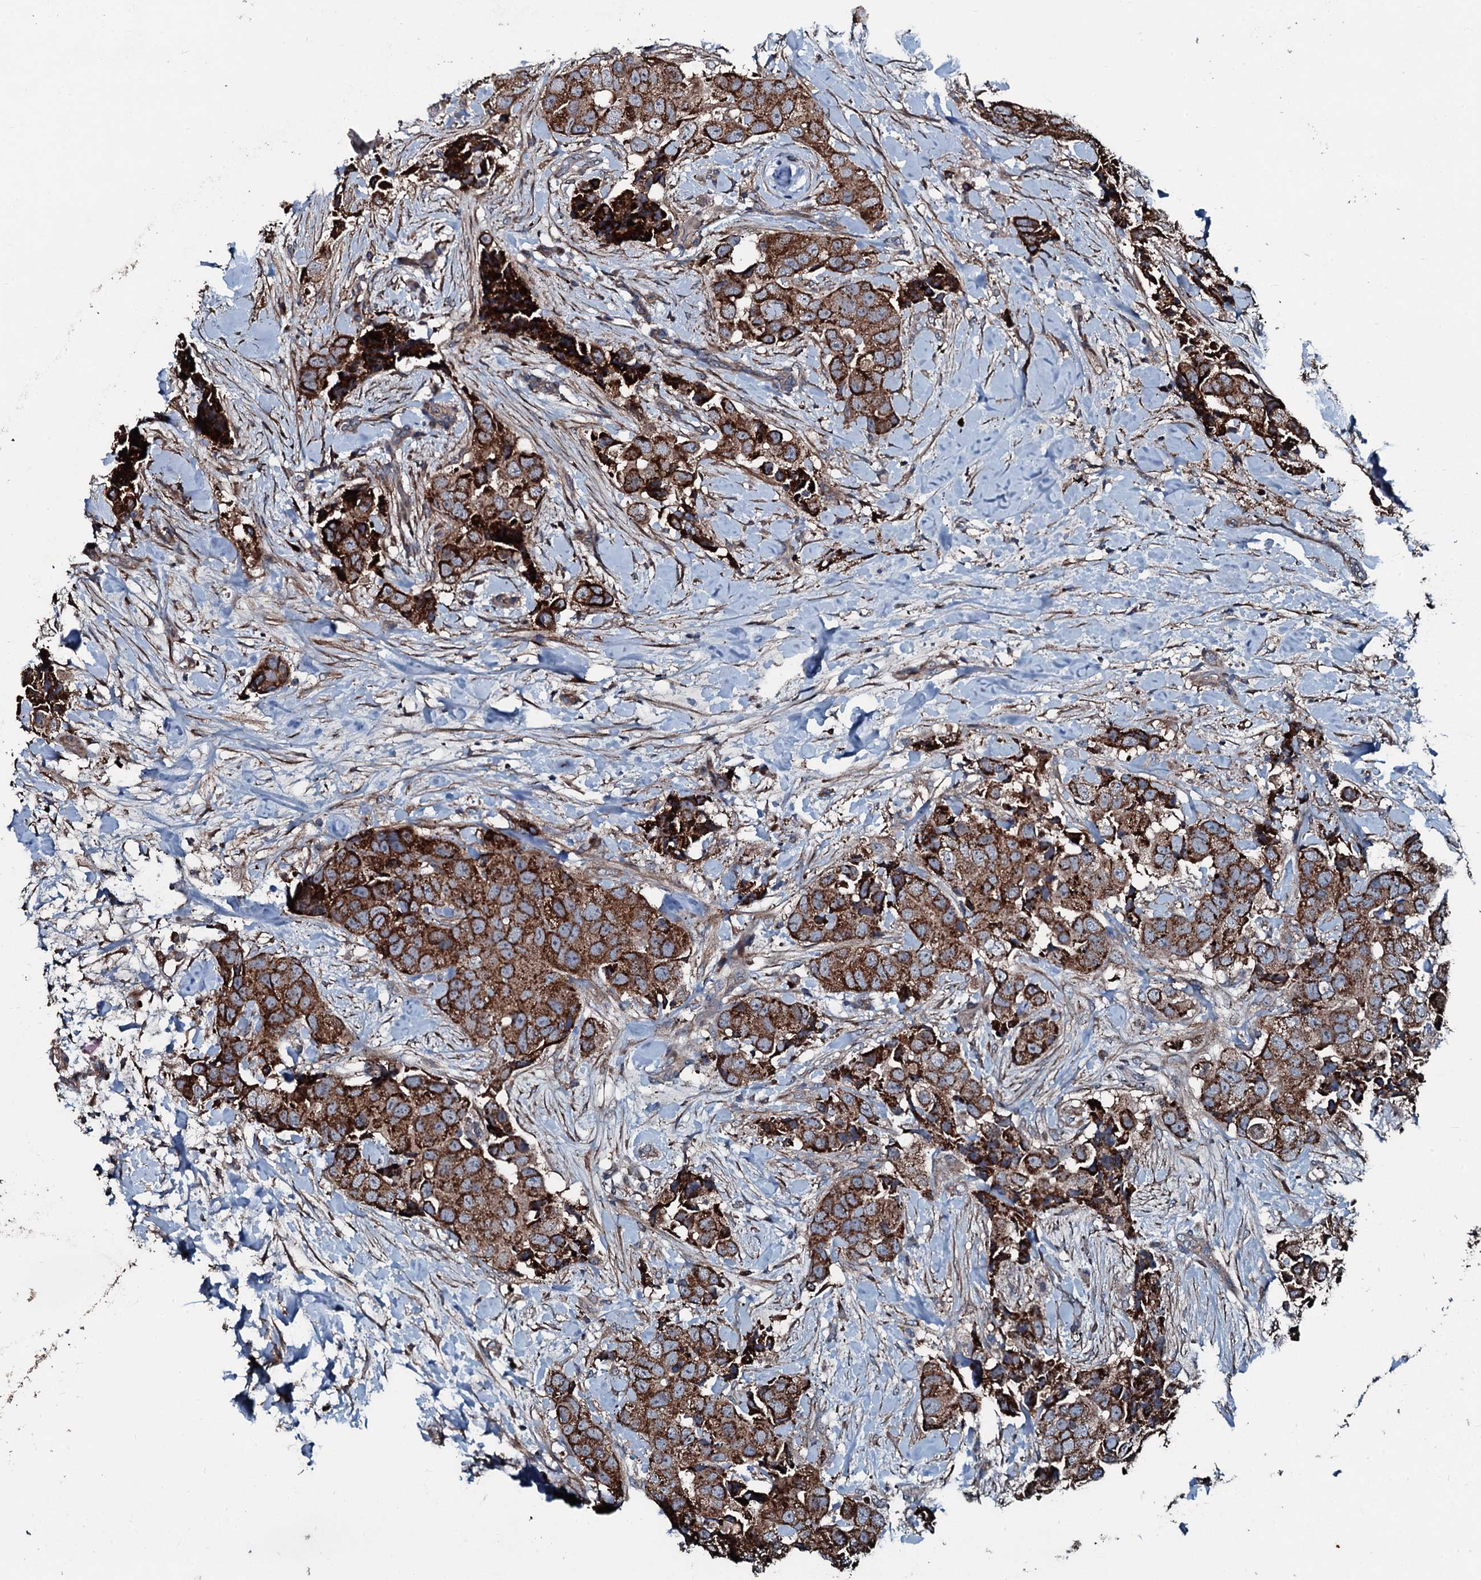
{"staining": {"intensity": "strong", "quantity": ">75%", "location": "cytoplasmic/membranous"}, "tissue": "breast cancer", "cell_type": "Tumor cells", "image_type": "cancer", "snomed": [{"axis": "morphology", "description": "Normal tissue, NOS"}, {"axis": "morphology", "description": "Duct carcinoma"}, {"axis": "topography", "description": "Breast"}], "caption": "The histopathology image demonstrates immunohistochemical staining of breast cancer. There is strong cytoplasmic/membranous expression is present in about >75% of tumor cells. Immunohistochemistry stains the protein of interest in brown and the nuclei are stained blue.", "gene": "AARS1", "patient": {"sex": "female", "age": 62}}